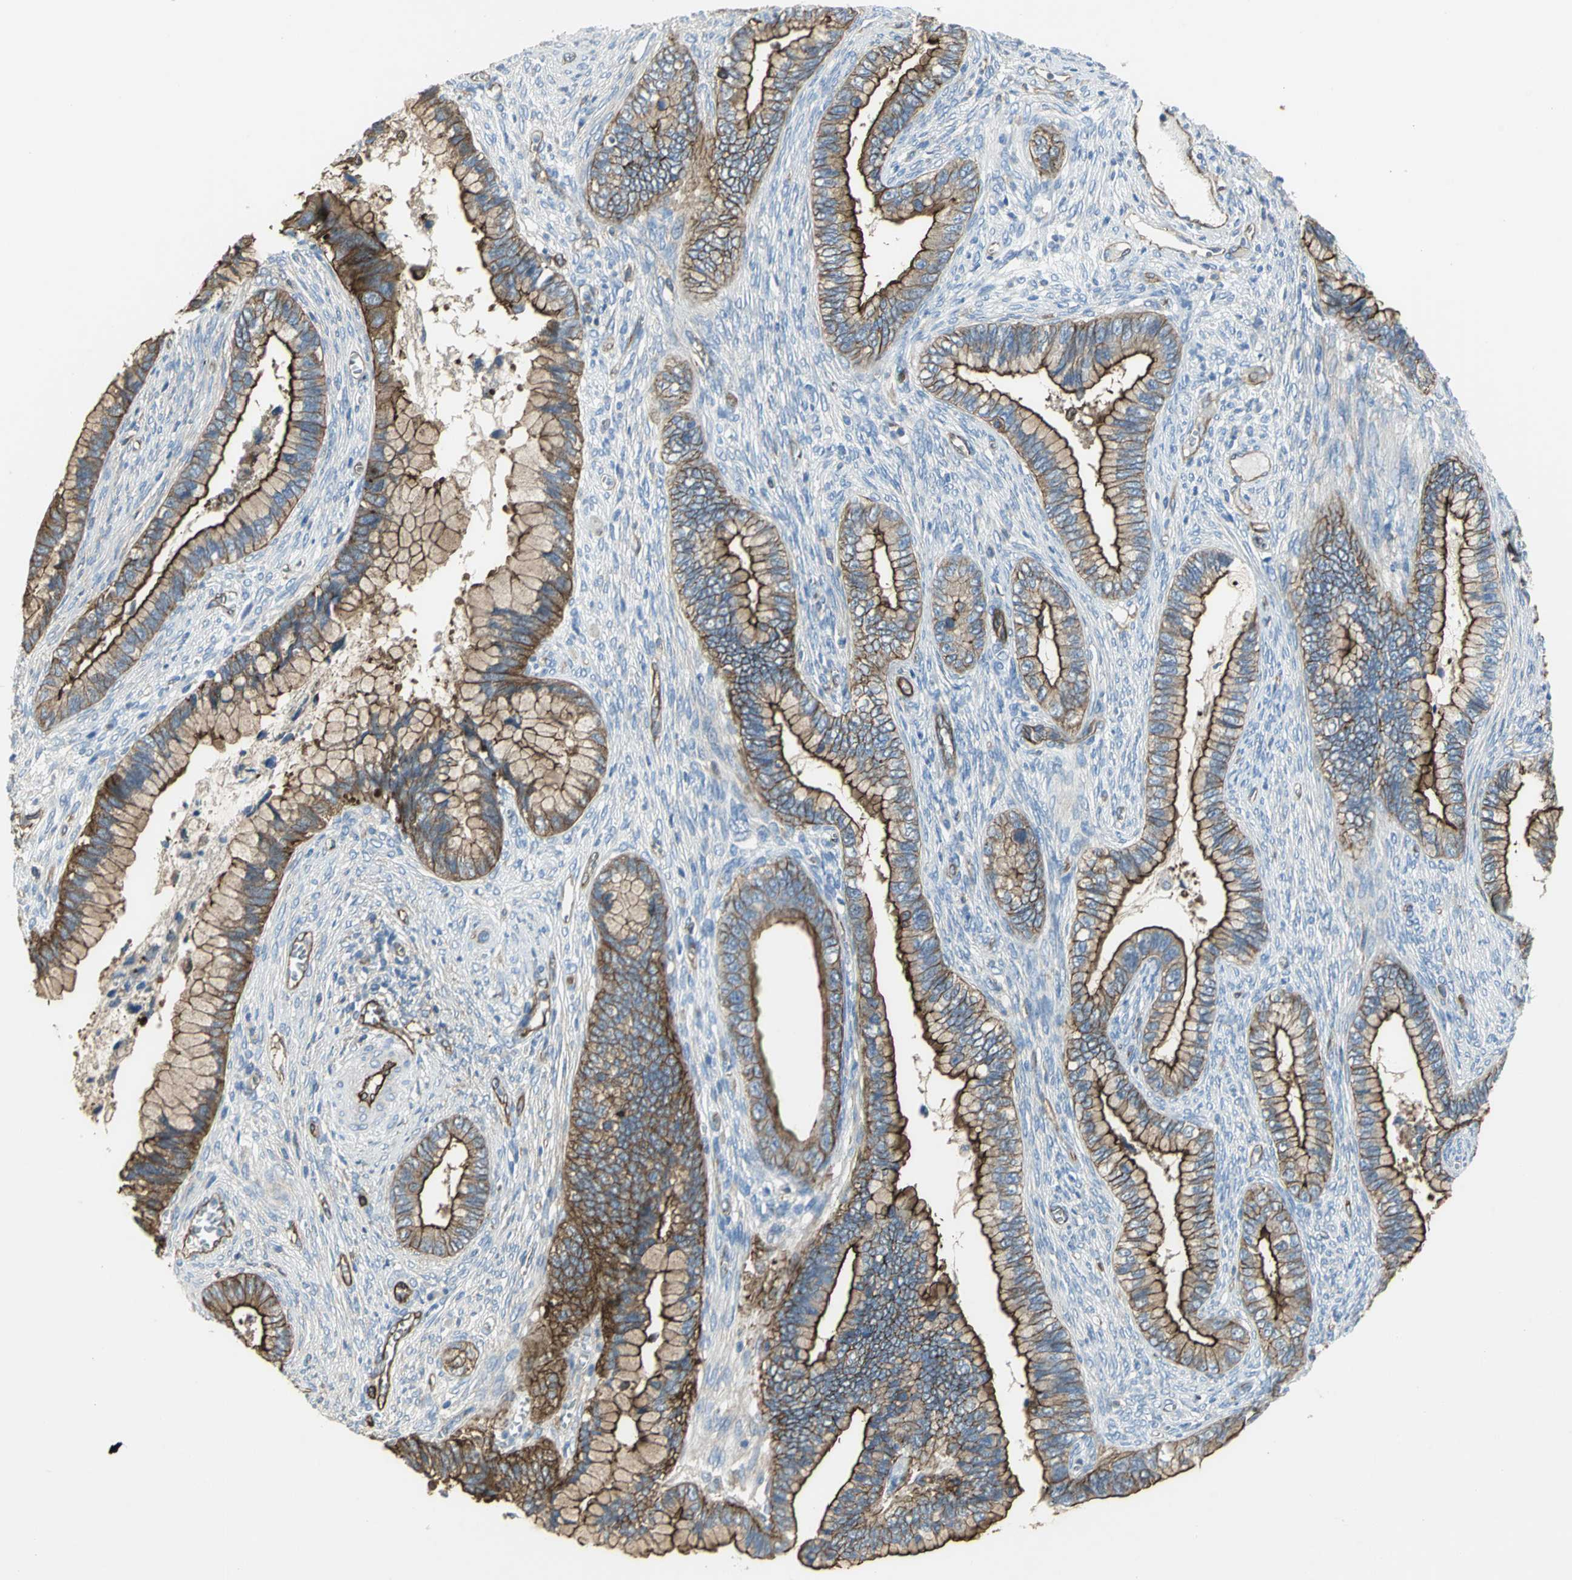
{"staining": {"intensity": "strong", "quantity": ">75%", "location": "cytoplasmic/membranous"}, "tissue": "cervical cancer", "cell_type": "Tumor cells", "image_type": "cancer", "snomed": [{"axis": "morphology", "description": "Adenocarcinoma, NOS"}, {"axis": "topography", "description": "Cervix"}], "caption": "A brown stain shows strong cytoplasmic/membranous positivity of a protein in cervical cancer (adenocarcinoma) tumor cells.", "gene": "FLNB", "patient": {"sex": "female", "age": 44}}